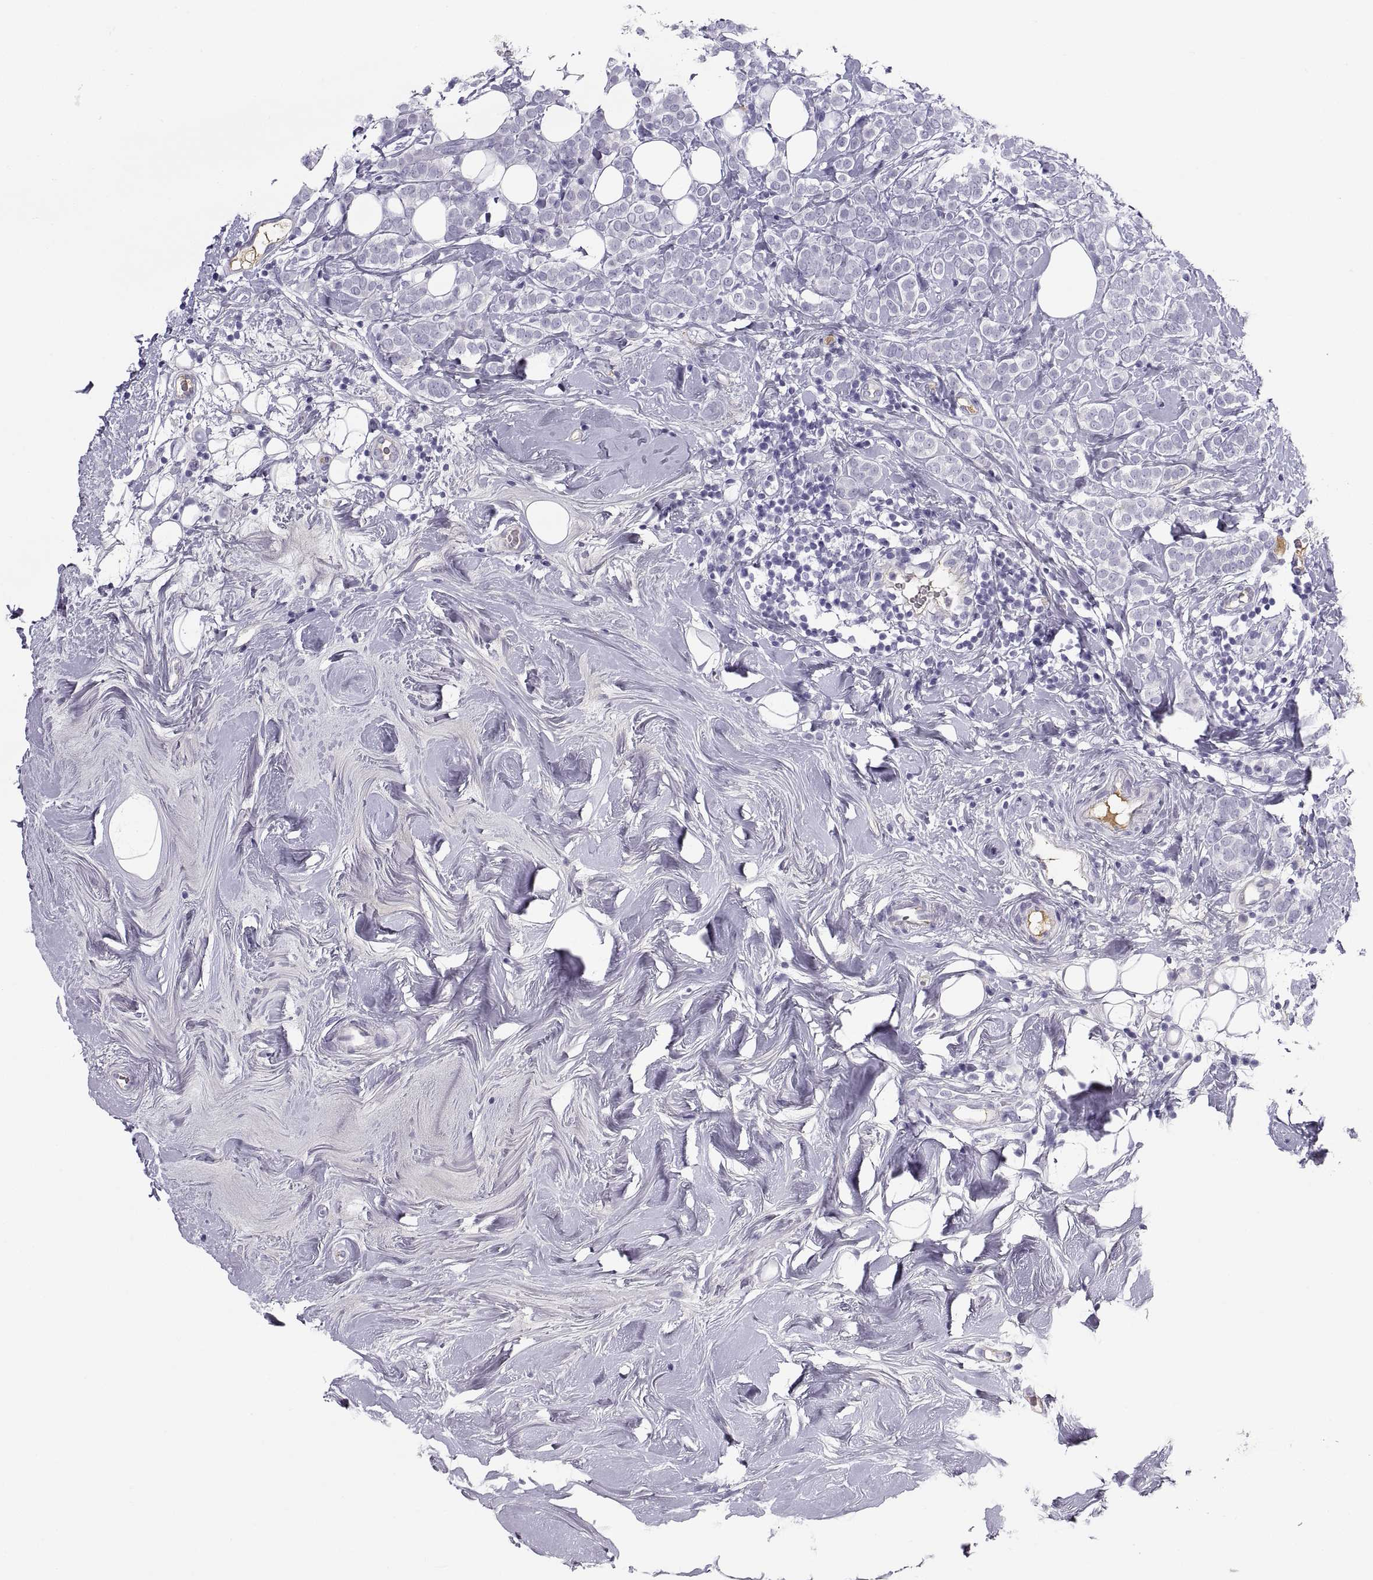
{"staining": {"intensity": "negative", "quantity": "none", "location": "none"}, "tissue": "breast cancer", "cell_type": "Tumor cells", "image_type": "cancer", "snomed": [{"axis": "morphology", "description": "Lobular carcinoma"}, {"axis": "topography", "description": "Breast"}], "caption": "Immunohistochemistry of breast lobular carcinoma demonstrates no staining in tumor cells. Brightfield microscopy of immunohistochemistry (IHC) stained with DAB (3,3'-diaminobenzidine) (brown) and hematoxylin (blue), captured at high magnification.", "gene": "MAGEB2", "patient": {"sex": "female", "age": 49}}